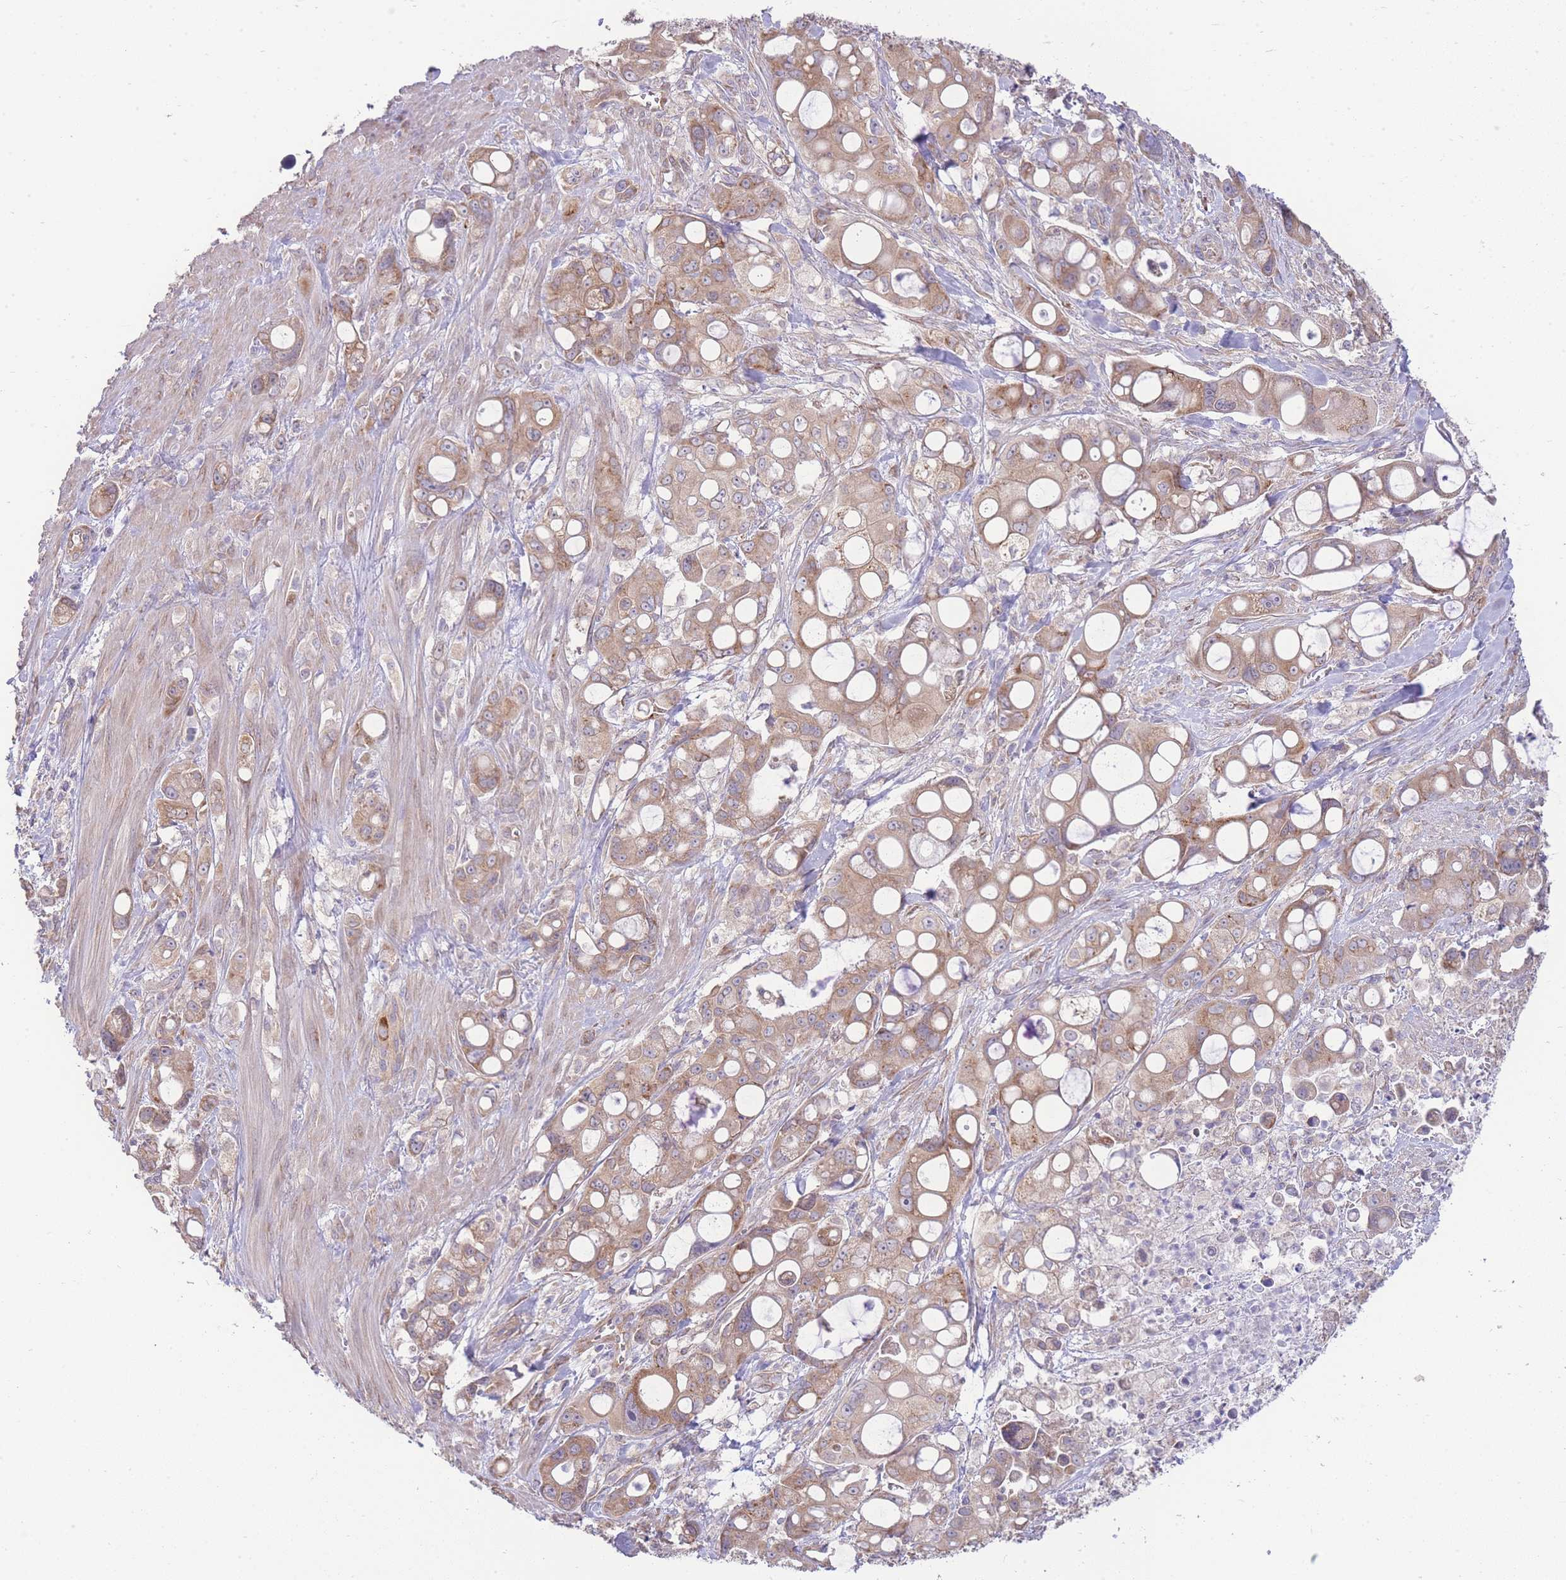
{"staining": {"intensity": "moderate", "quantity": ">75%", "location": "cytoplasmic/membranous"}, "tissue": "pancreatic cancer", "cell_type": "Tumor cells", "image_type": "cancer", "snomed": [{"axis": "morphology", "description": "Adenocarcinoma, NOS"}, {"axis": "topography", "description": "Pancreas"}], "caption": "Pancreatic cancer (adenocarcinoma) stained with a protein marker reveals moderate staining in tumor cells.", "gene": "BEX1", "patient": {"sex": "male", "age": 68}}